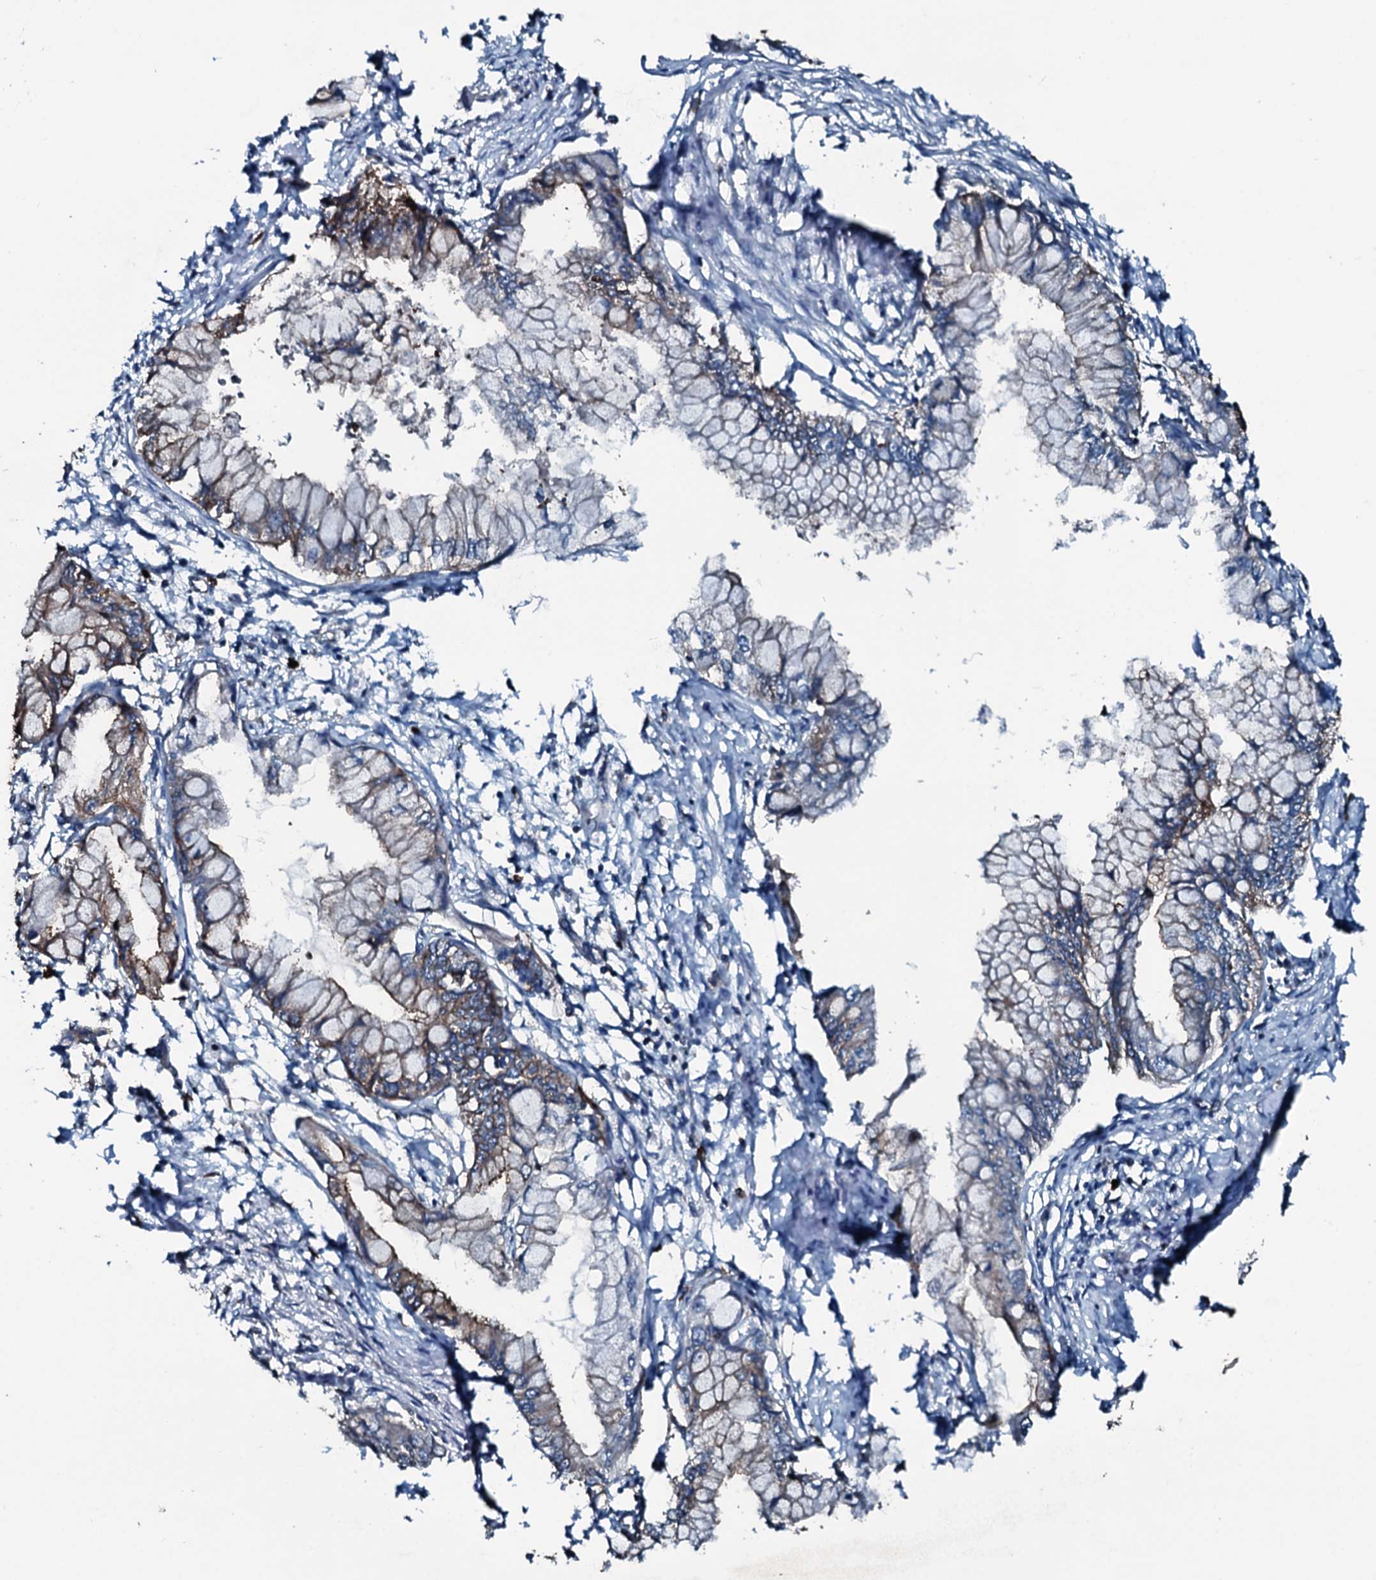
{"staining": {"intensity": "weak", "quantity": "<25%", "location": "cytoplasmic/membranous"}, "tissue": "pancreatic cancer", "cell_type": "Tumor cells", "image_type": "cancer", "snomed": [{"axis": "morphology", "description": "Adenocarcinoma, NOS"}, {"axis": "topography", "description": "Pancreas"}], "caption": "IHC of human pancreatic cancer (adenocarcinoma) shows no positivity in tumor cells. (DAB immunohistochemistry with hematoxylin counter stain).", "gene": "SLC25A38", "patient": {"sex": "male", "age": 48}}